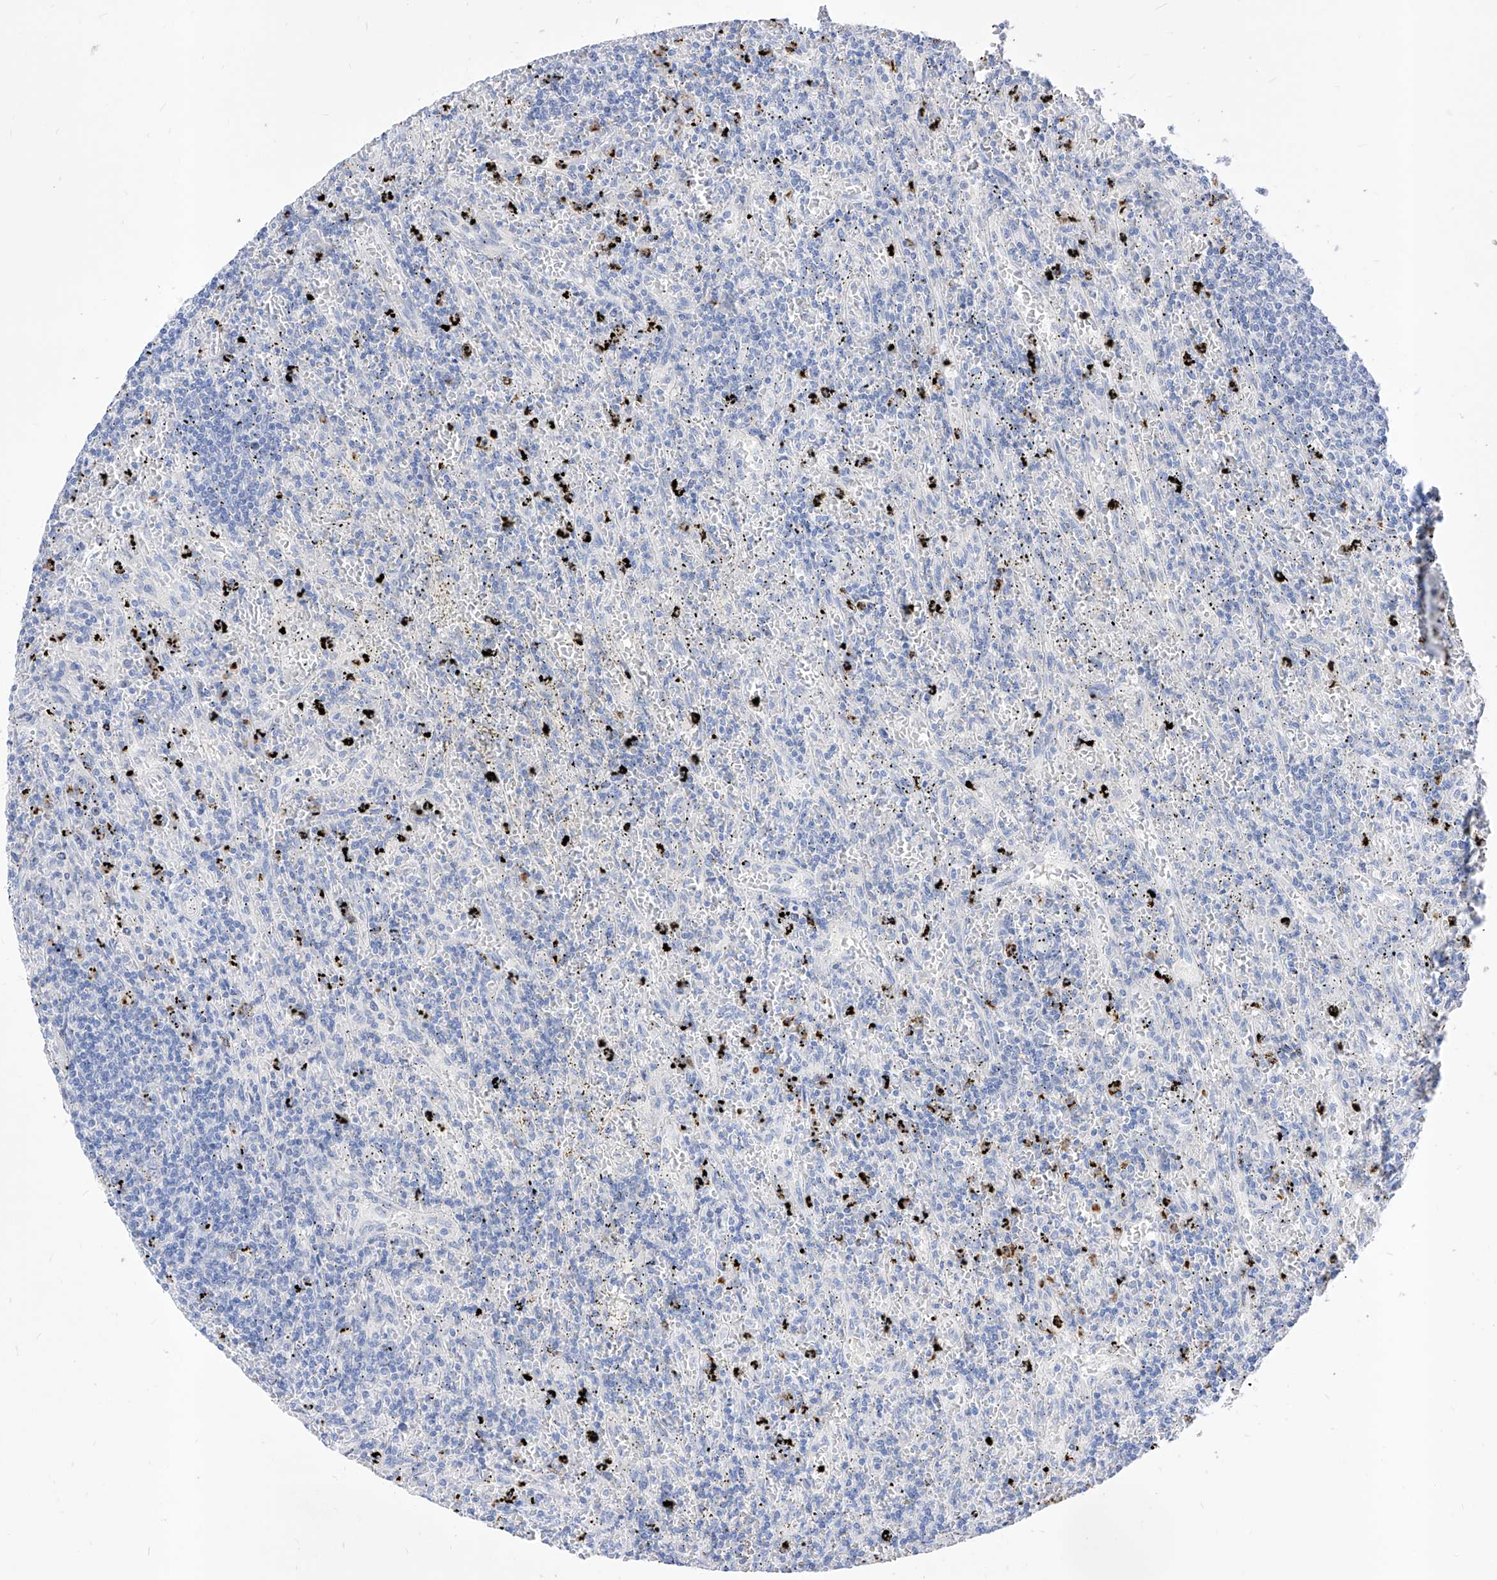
{"staining": {"intensity": "negative", "quantity": "none", "location": "none"}, "tissue": "lymphoma", "cell_type": "Tumor cells", "image_type": "cancer", "snomed": [{"axis": "morphology", "description": "Malignant lymphoma, non-Hodgkin's type, Low grade"}, {"axis": "topography", "description": "Spleen"}], "caption": "Protein analysis of low-grade malignant lymphoma, non-Hodgkin's type demonstrates no significant expression in tumor cells.", "gene": "VAX1", "patient": {"sex": "male", "age": 76}}